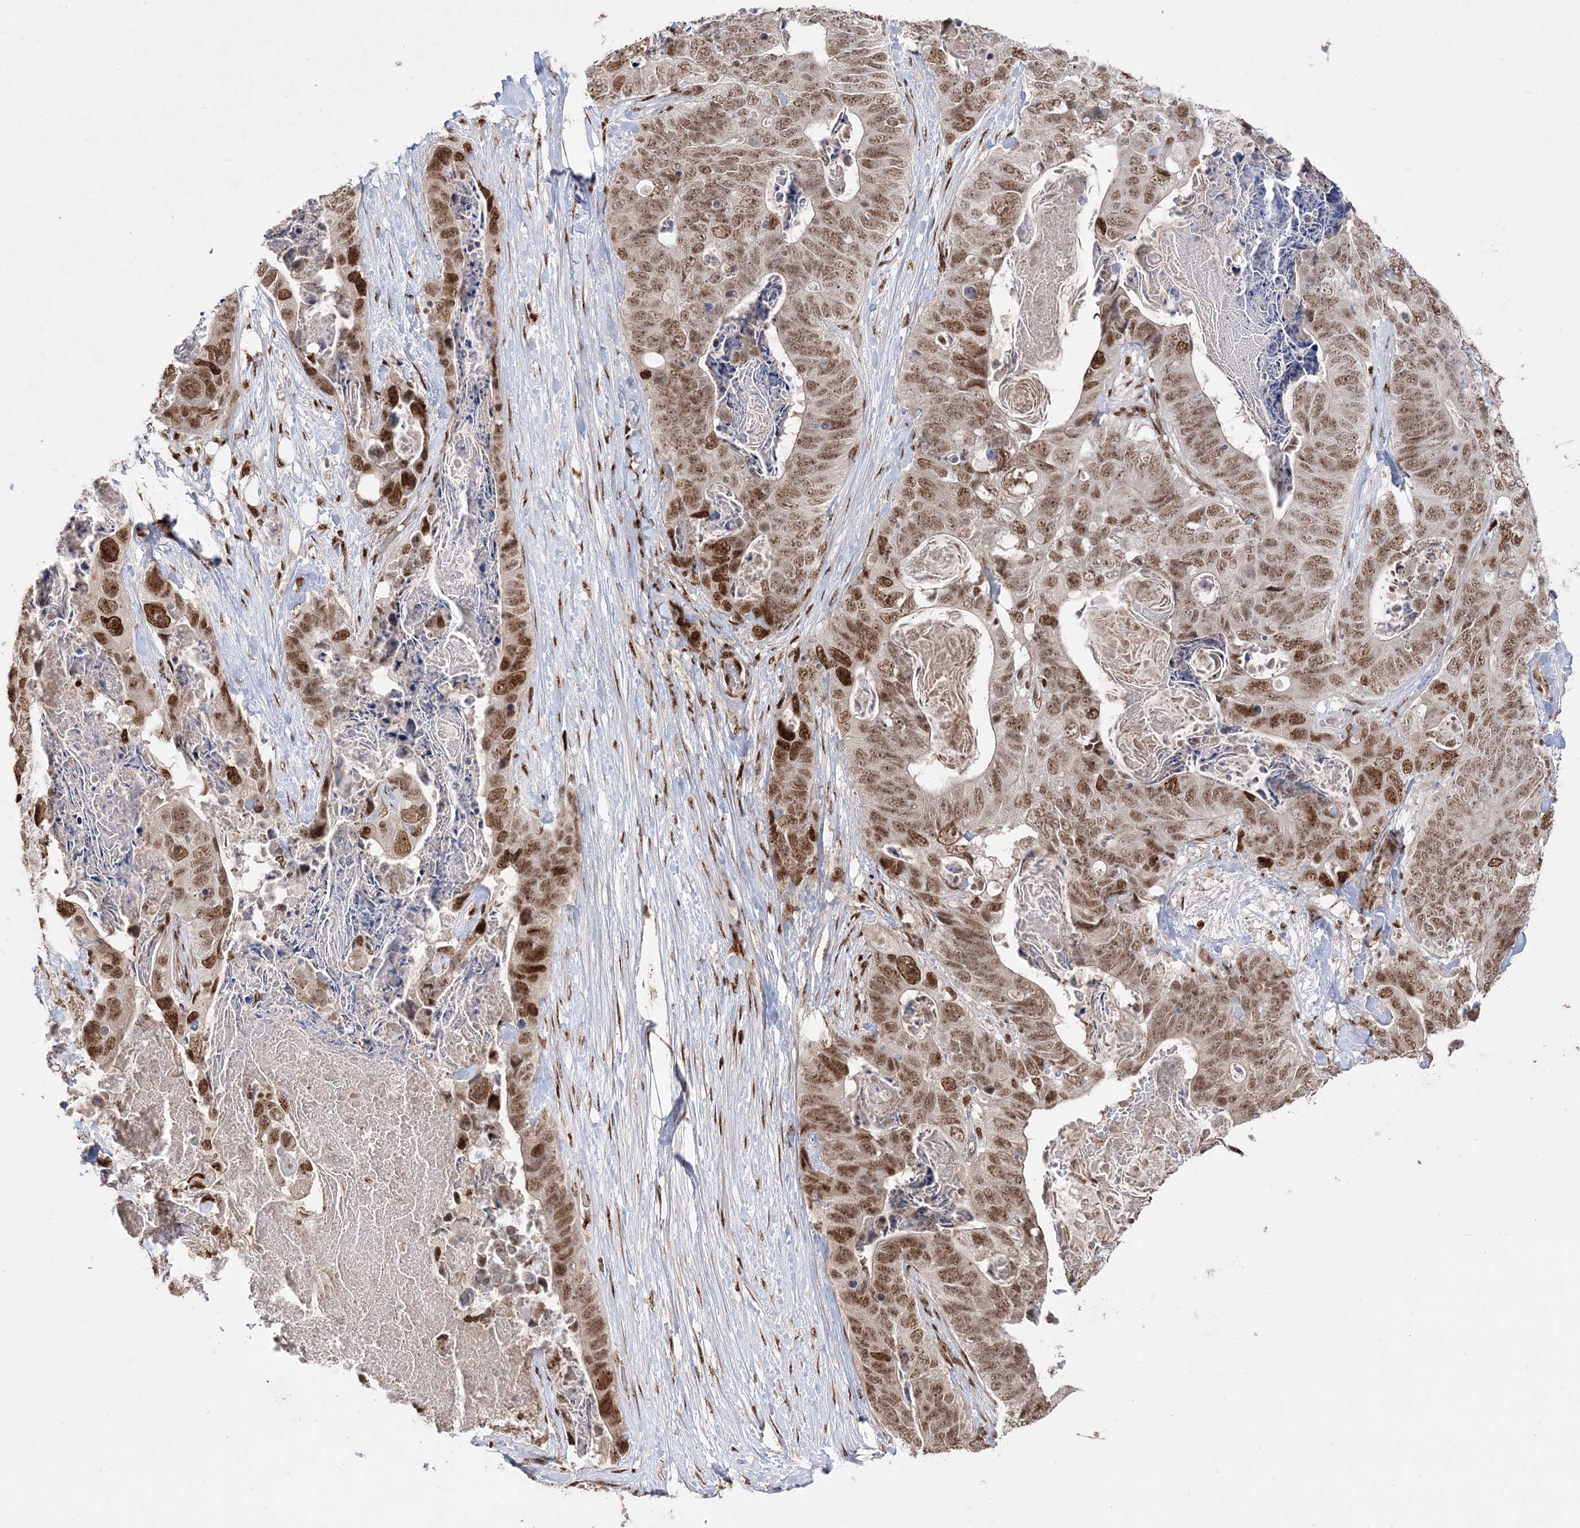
{"staining": {"intensity": "strong", "quantity": ">75%", "location": "nuclear"}, "tissue": "stomach cancer", "cell_type": "Tumor cells", "image_type": "cancer", "snomed": [{"axis": "morphology", "description": "Adenocarcinoma, NOS"}, {"axis": "topography", "description": "Stomach"}], "caption": "IHC image of neoplastic tissue: adenocarcinoma (stomach) stained using immunohistochemistry (IHC) shows high levels of strong protein expression localized specifically in the nuclear of tumor cells, appearing as a nuclear brown color.", "gene": "RBM17", "patient": {"sex": "female", "age": 89}}